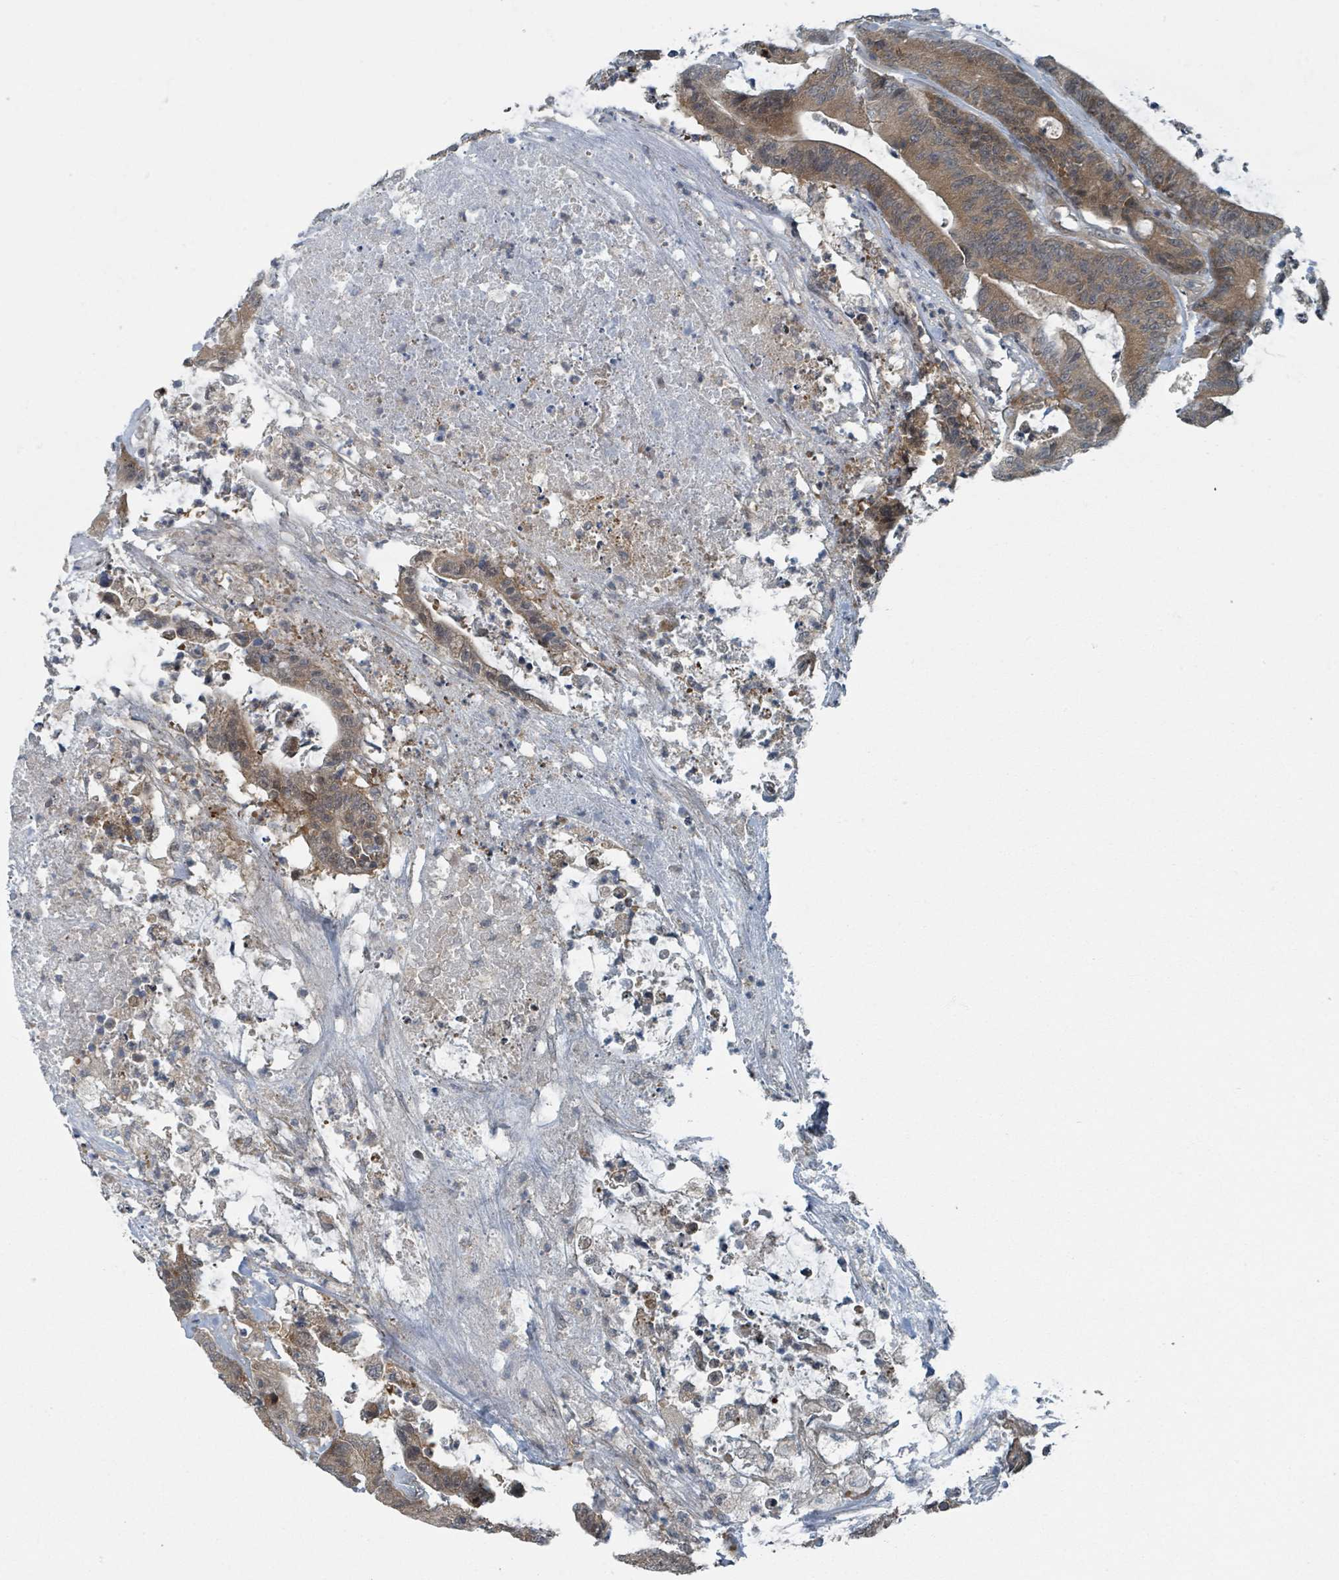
{"staining": {"intensity": "moderate", "quantity": ">75%", "location": "cytoplasmic/membranous"}, "tissue": "colorectal cancer", "cell_type": "Tumor cells", "image_type": "cancer", "snomed": [{"axis": "morphology", "description": "Adenocarcinoma, NOS"}, {"axis": "topography", "description": "Colon"}], "caption": "Immunohistochemical staining of colorectal adenocarcinoma shows medium levels of moderate cytoplasmic/membranous protein staining in about >75% of tumor cells.", "gene": "GOLGA7", "patient": {"sex": "female", "age": 84}}